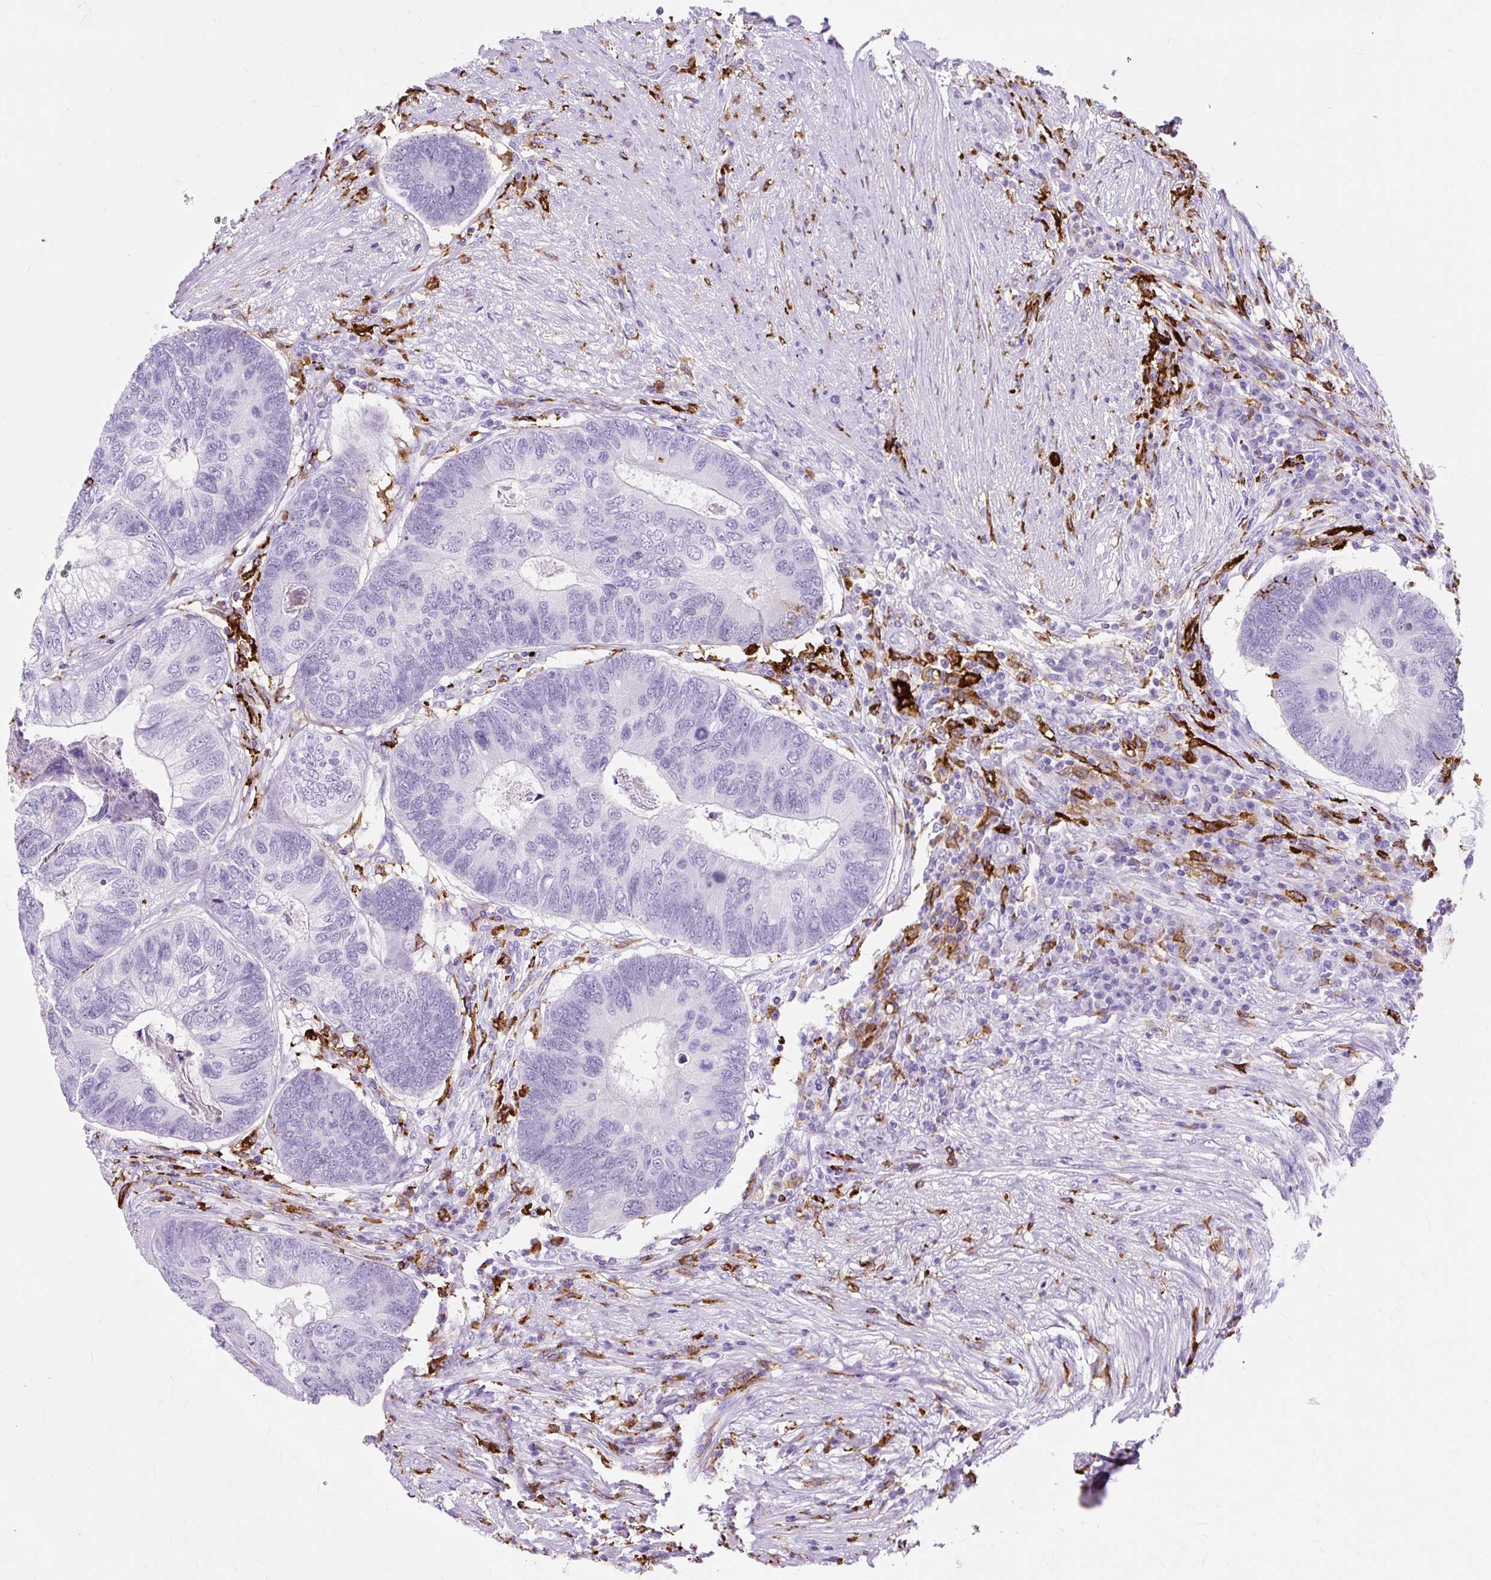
{"staining": {"intensity": "negative", "quantity": "none", "location": "none"}, "tissue": "colorectal cancer", "cell_type": "Tumor cells", "image_type": "cancer", "snomed": [{"axis": "morphology", "description": "Adenocarcinoma, NOS"}, {"axis": "topography", "description": "Colon"}], "caption": "Tumor cells show no significant positivity in adenocarcinoma (colorectal).", "gene": "HLA-DRA", "patient": {"sex": "female", "age": 67}}